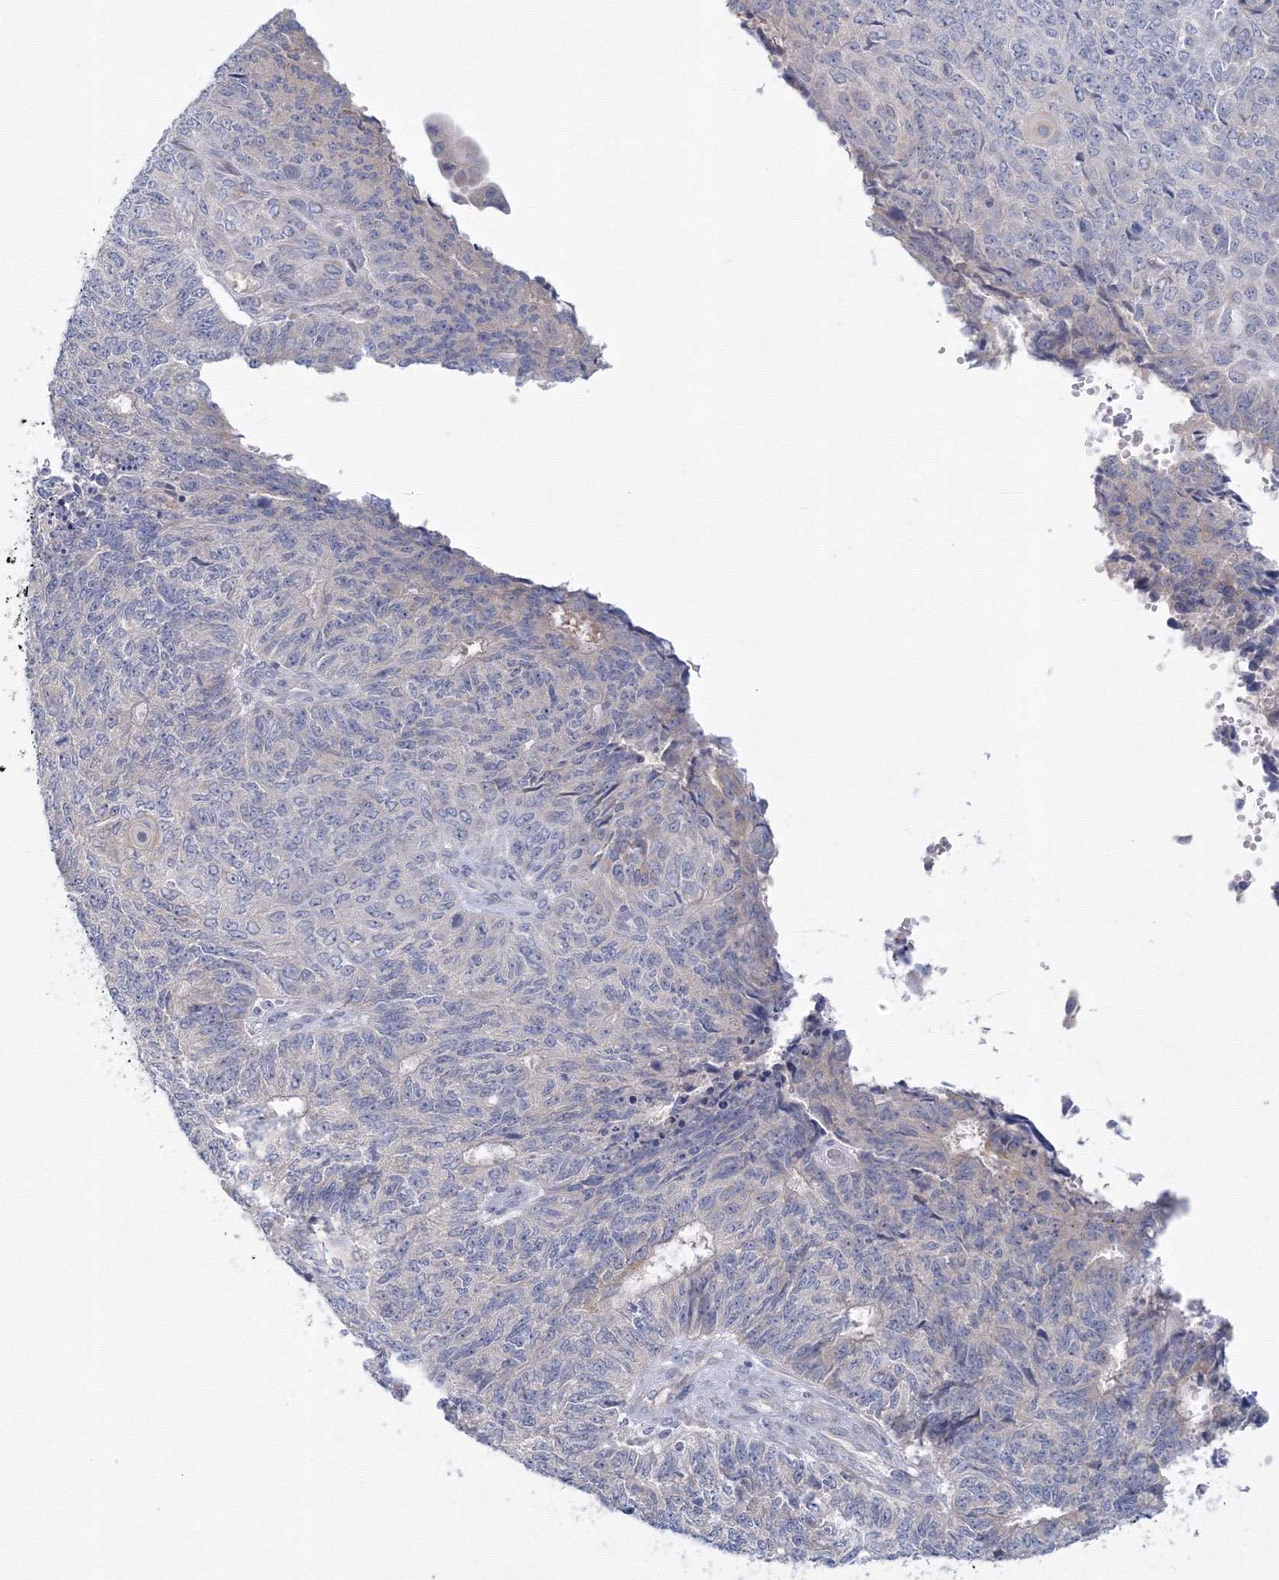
{"staining": {"intensity": "negative", "quantity": "none", "location": "none"}, "tissue": "endometrial cancer", "cell_type": "Tumor cells", "image_type": "cancer", "snomed": [{"axis": "morphology", "description": "Adenocarcinoma, NOS"}, {"axis": "topography", "description": "Endometrium"}], "caption": "DAB (3,3'-diaminobenzidine) immunohistochemical staining of human adenocarcinoma (endometrial) reveals no significant expression in tumor cells. (Stains: DAB (3,3'-diaminobenzidine) immunohistochemistry (IHC) with hematoxylin counter stain, Microscopy: brightfield microscopy at high magnification).", "gene": "TACC2", "patient": {"sex": "female", "age": 32}}